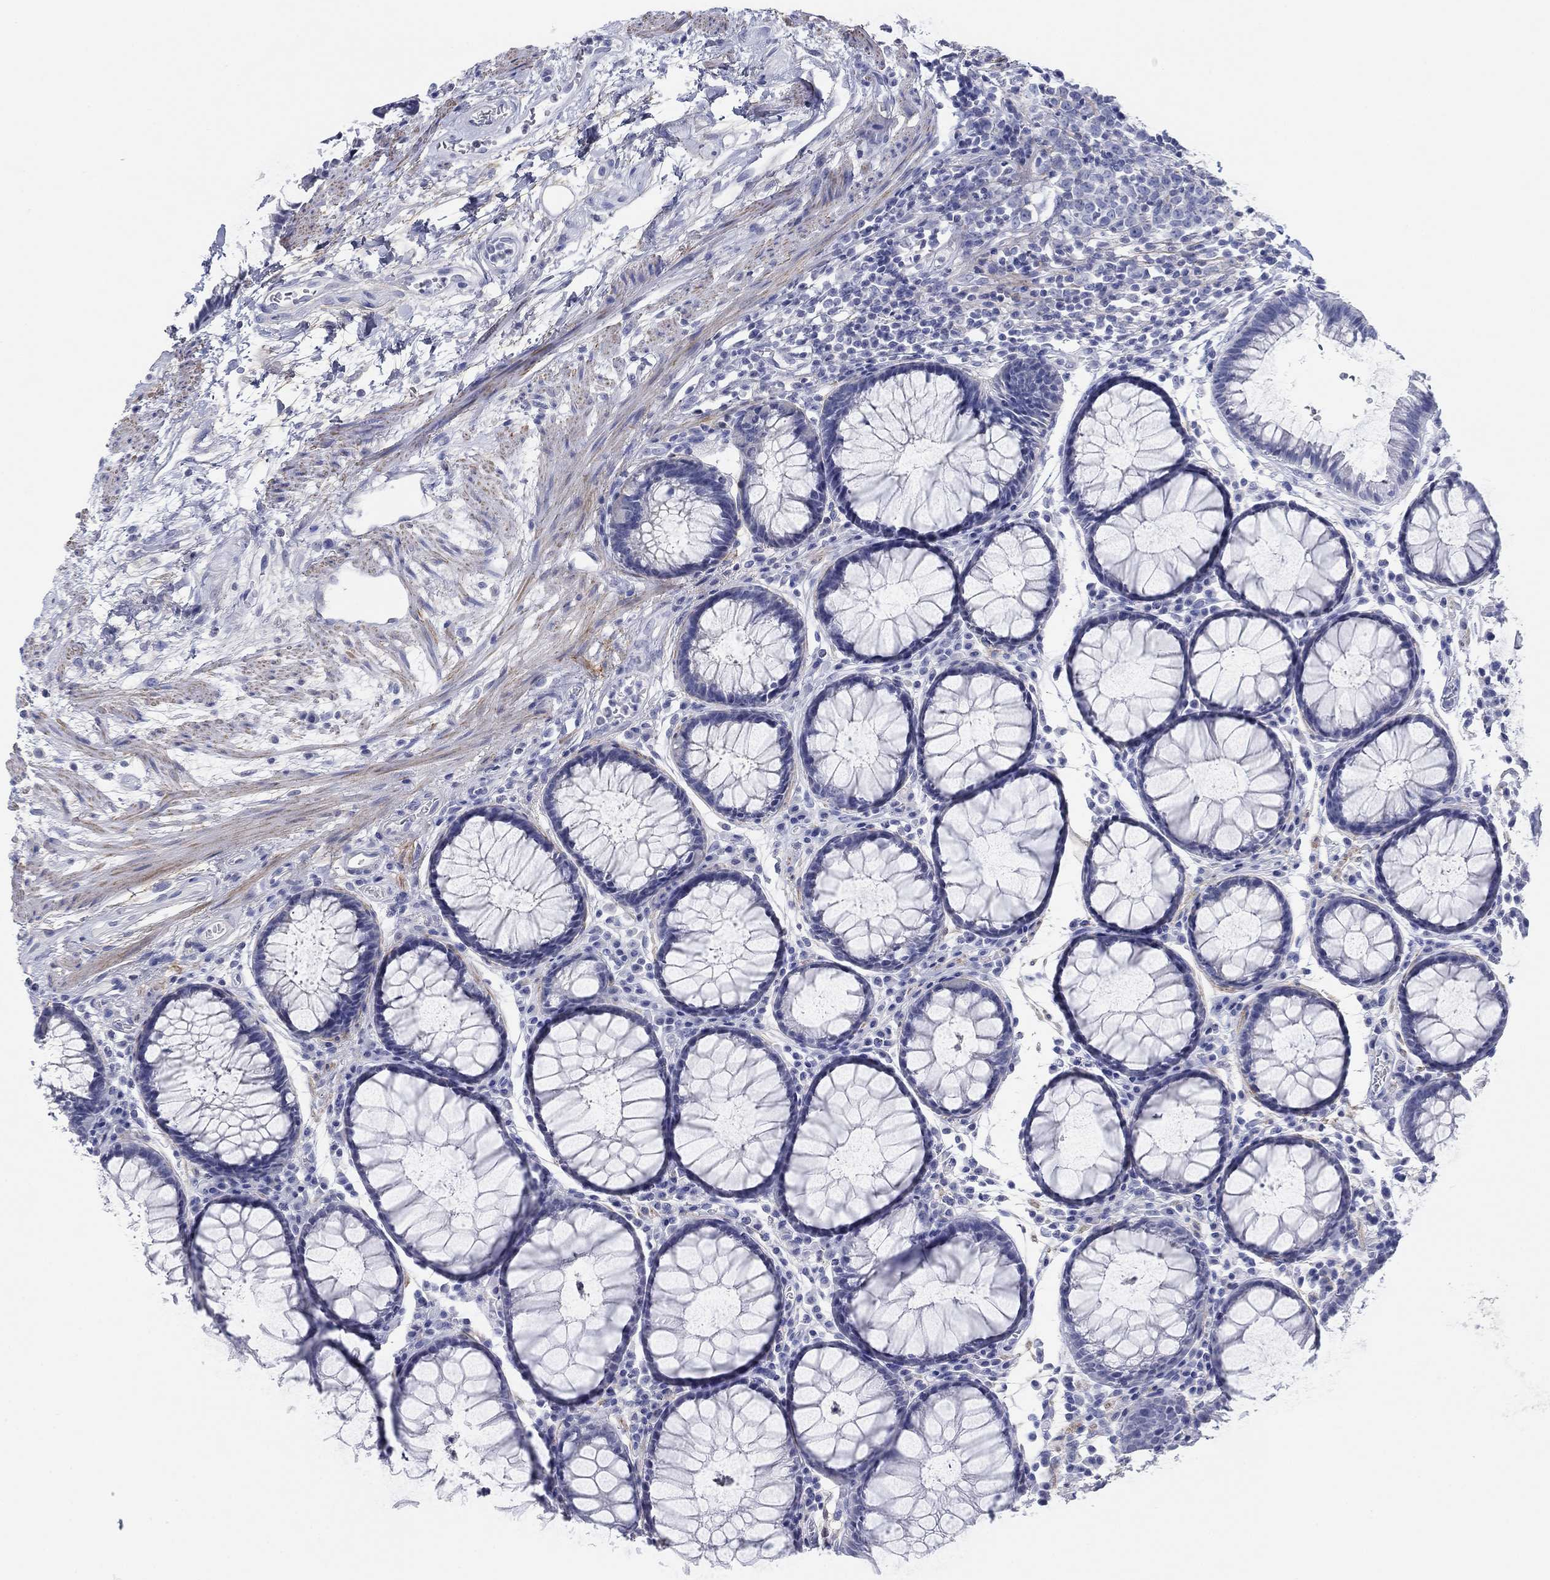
{"staining": {"intensity": "negative", "quantity": "none", "location": "none"}, "tissue": "rectum", "cell_type": "Glandular cells", "image_type": "normal", "snomed": [{"axis": "morphology", "description": "Normal tissue, NOS"}, {"axis": "topography", "description": "Rectum"}], "caption": "Glandular cells show no significant positivity in normal rectum.", "gene": "PDYN", "patient": {"sex": "female", "age": 68}}